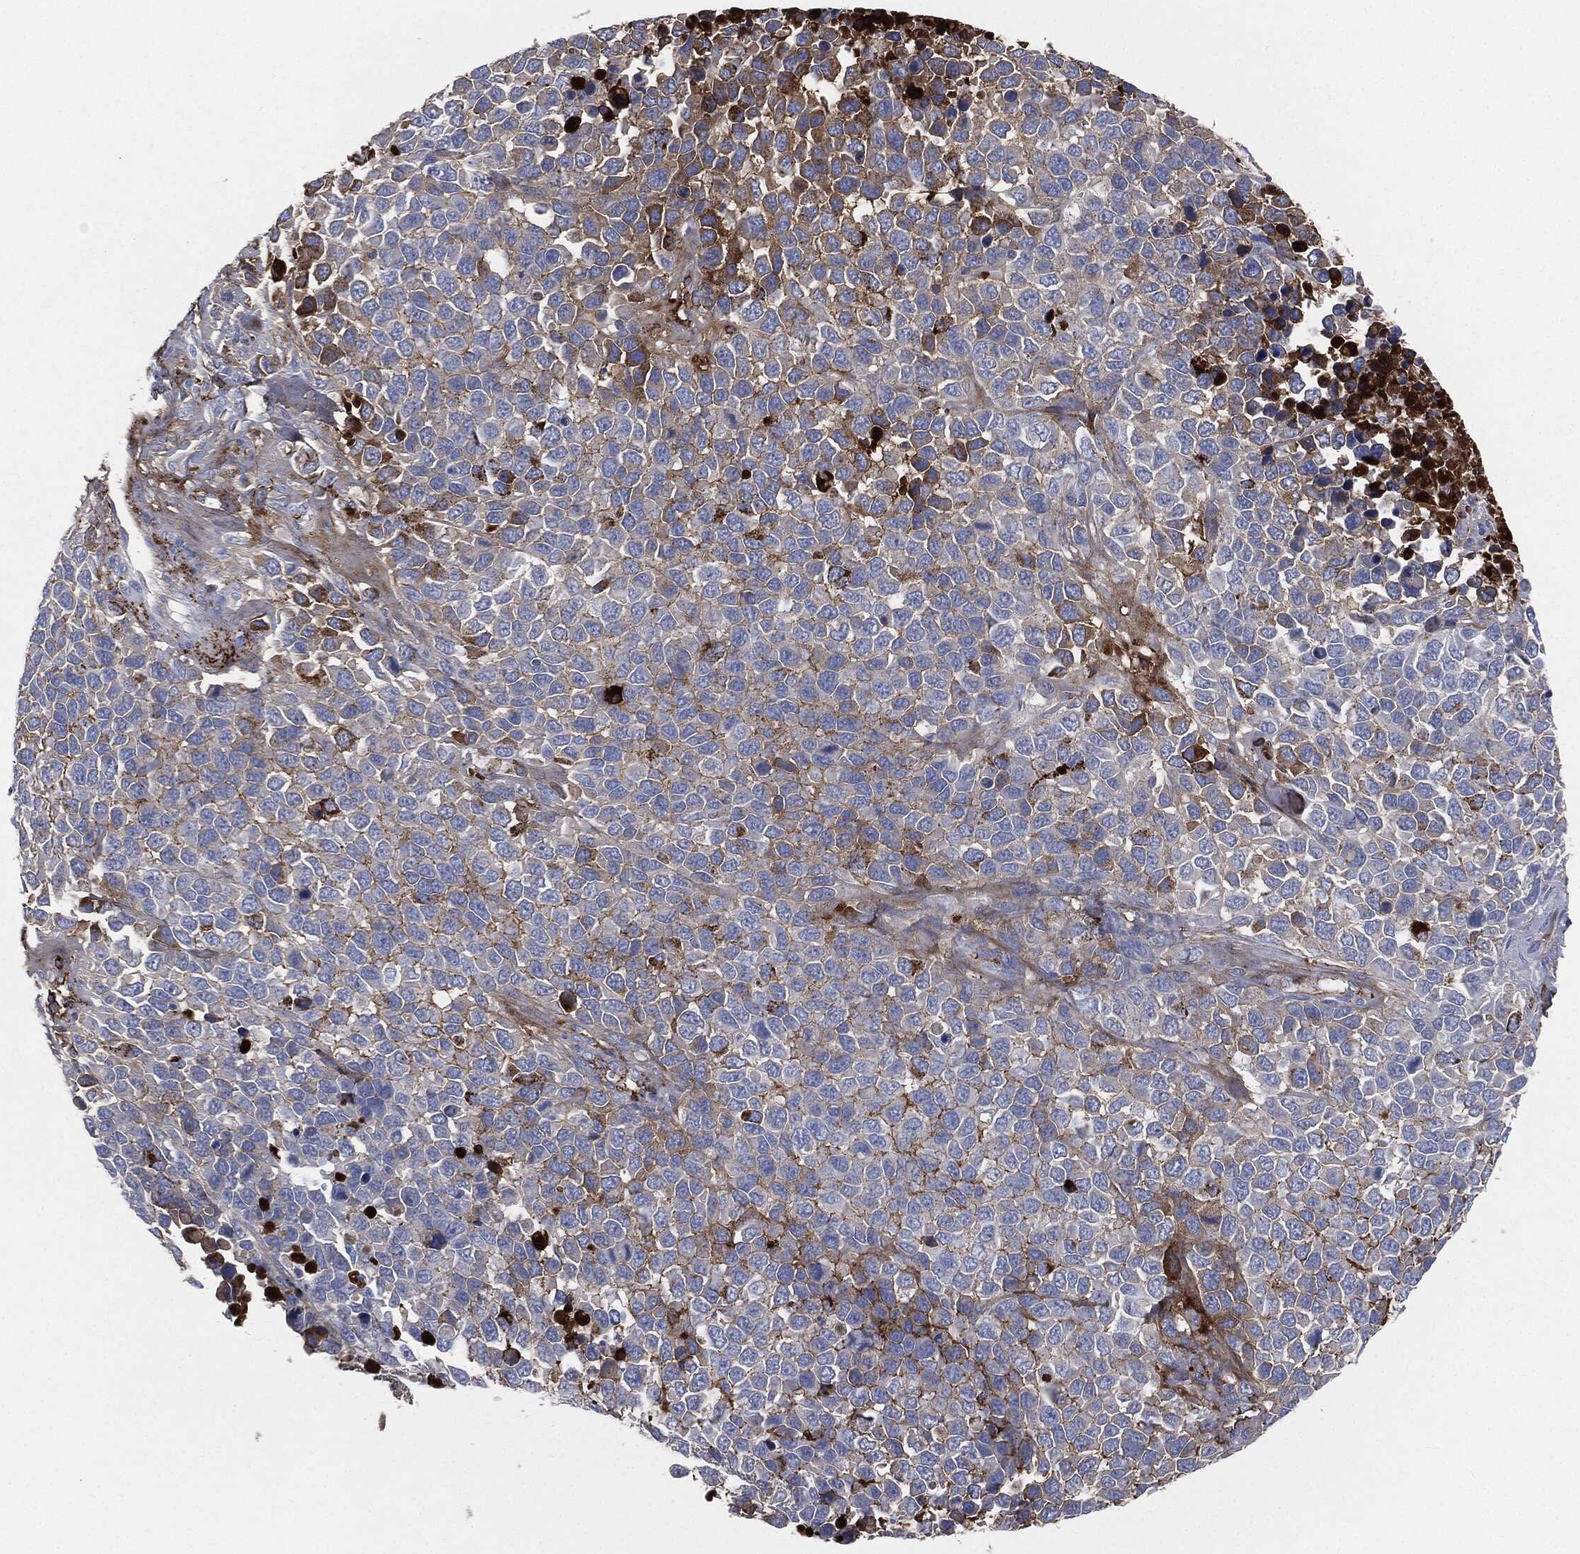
{"staining": {"intensity": "strong", "quantity": "<25%", "location": "cytoplasmic/membranous"}, "tissue": "melanoma", "cell_type": "Tumor cells", "image_type": "cancer", "snomed": [{"axis": "morphology", "description": "Malignant melanoma, Metastatic site"}, {"axis": "topography", "description": "Skin"}], "caption": "The image reveals staining of melanoma, revealing strong cytoplasmic/membranous protein staining (brown color) within tumor cells.", "gene": "APOB", "patient": {"sex": "male", "age": 84}}